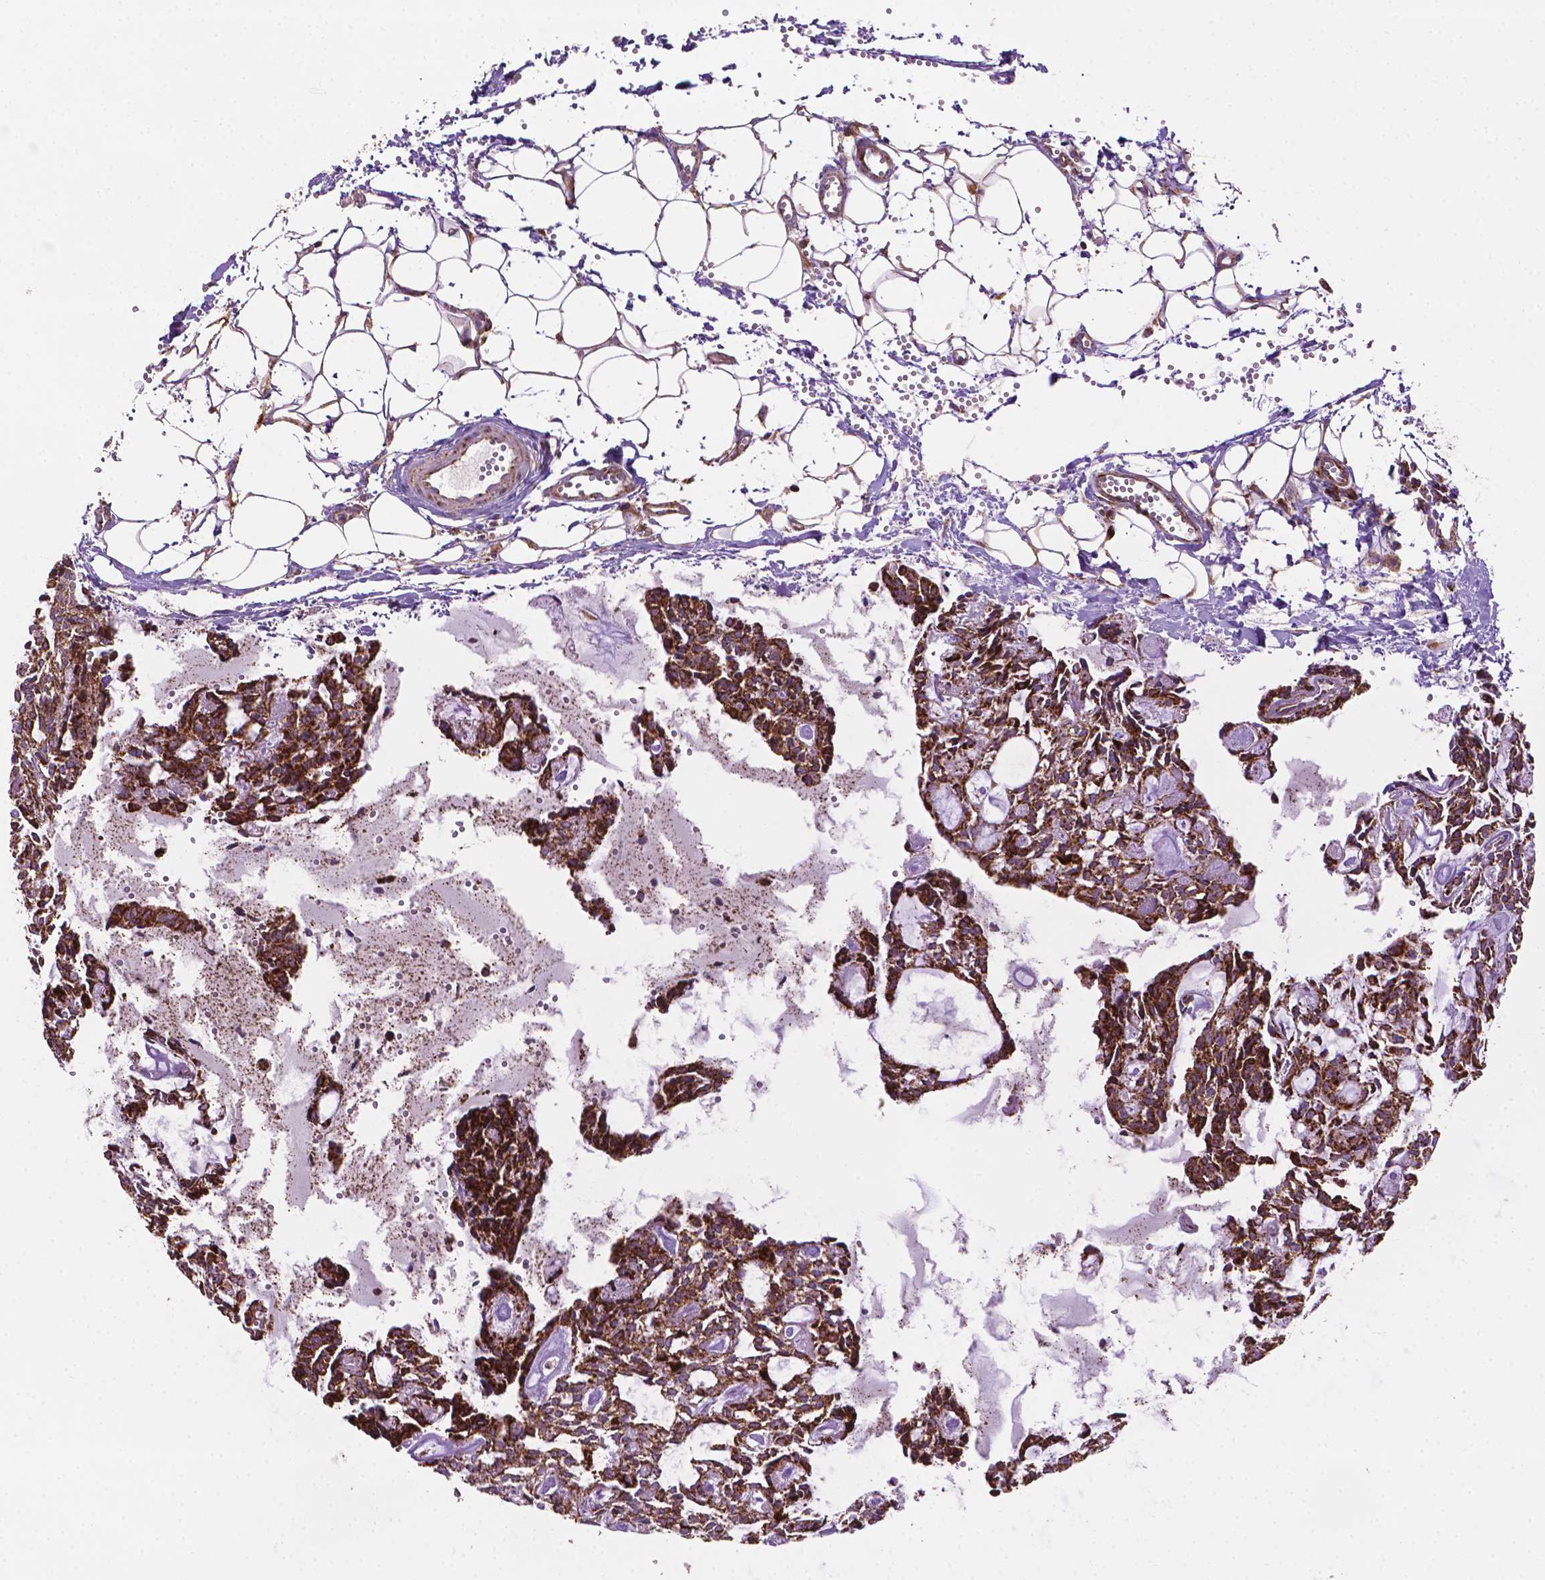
{"staining": {"intensity": "strong", "quantity": ">75%", "location": "cytoplasmic/membranous"}, "tissue": "head and neck cancer", "cell_type": "Tumor cells", "image_type": "cancer", "snomed": [{"axis": "morphology", "description": "Adenocarcinoma, NOS"}, {"axis": "topography", "description": "Head-Neck"}], "caption": "Human adenocarcinoma (head and neck) stained for a protein (brown) reveals strong cytoplasmic/membranous positive expression in about >75% of tumor cells.", "gene": "ILVBL", "patient": {"sex": "female", "age": 62}}